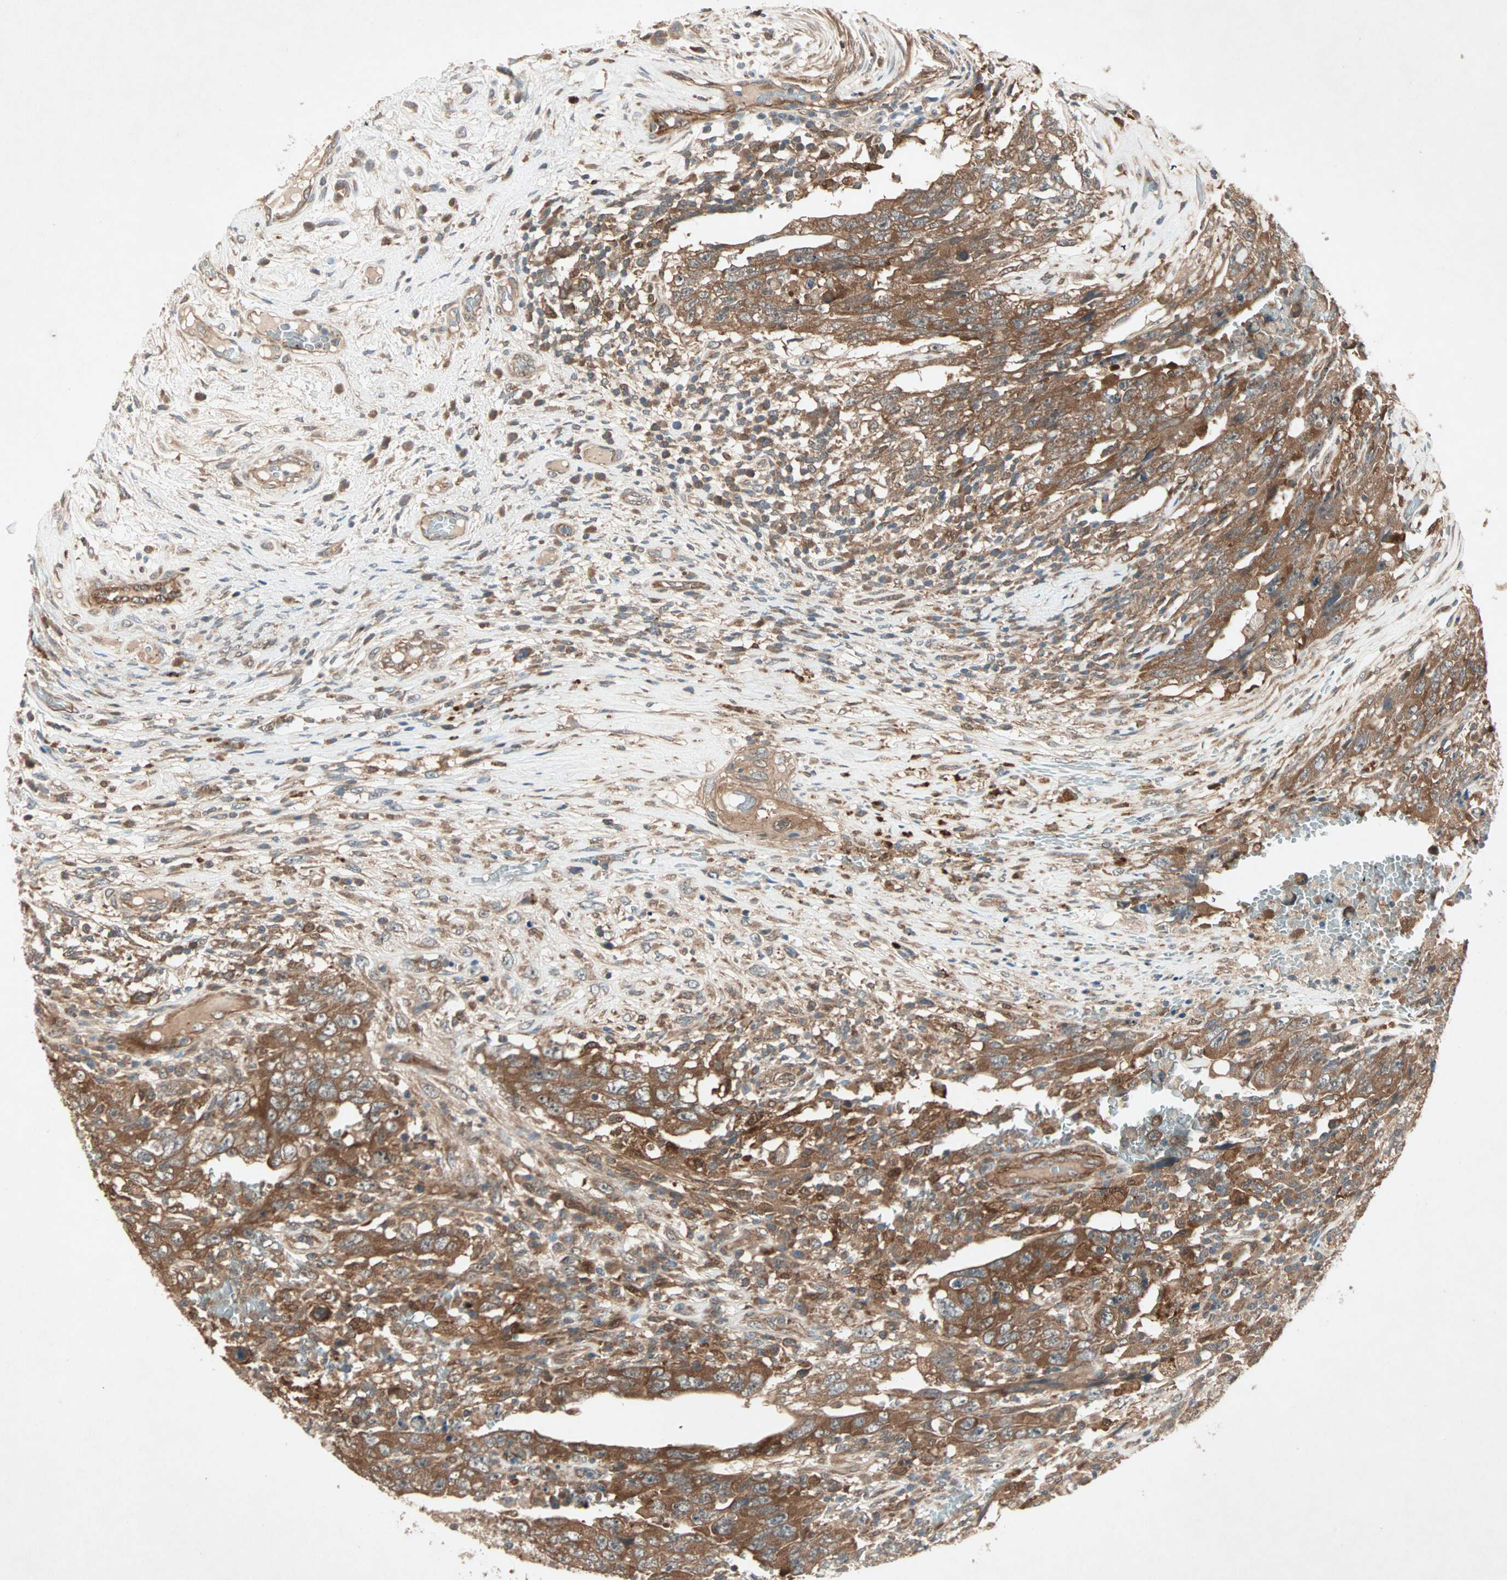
{"staining": {"intensity": "strong", "quantity": ">75%", "location": "cytoplasmic/membranous"}, "tissue": "testis cancer", "cell_type": "Tumor cells", "image_type": "cancer", "snomed": [{"axis": "morphology", "description": "Carcinoma, Embryonal, NOS"}, {"axis": "topography", "description": "Testis"}], "caption": "IHC (DAB (3,3'-diaminobenzidine)) staining of human testis cancer displays strong cytoplasmic/membranous protein staining in about >75% of tumor cells. Immunohistochemistry stains the protein of interest in brown and the nuclei are stained blue.", "gene": "SDSL", "patient": {"sex": "male", "age": 26}}